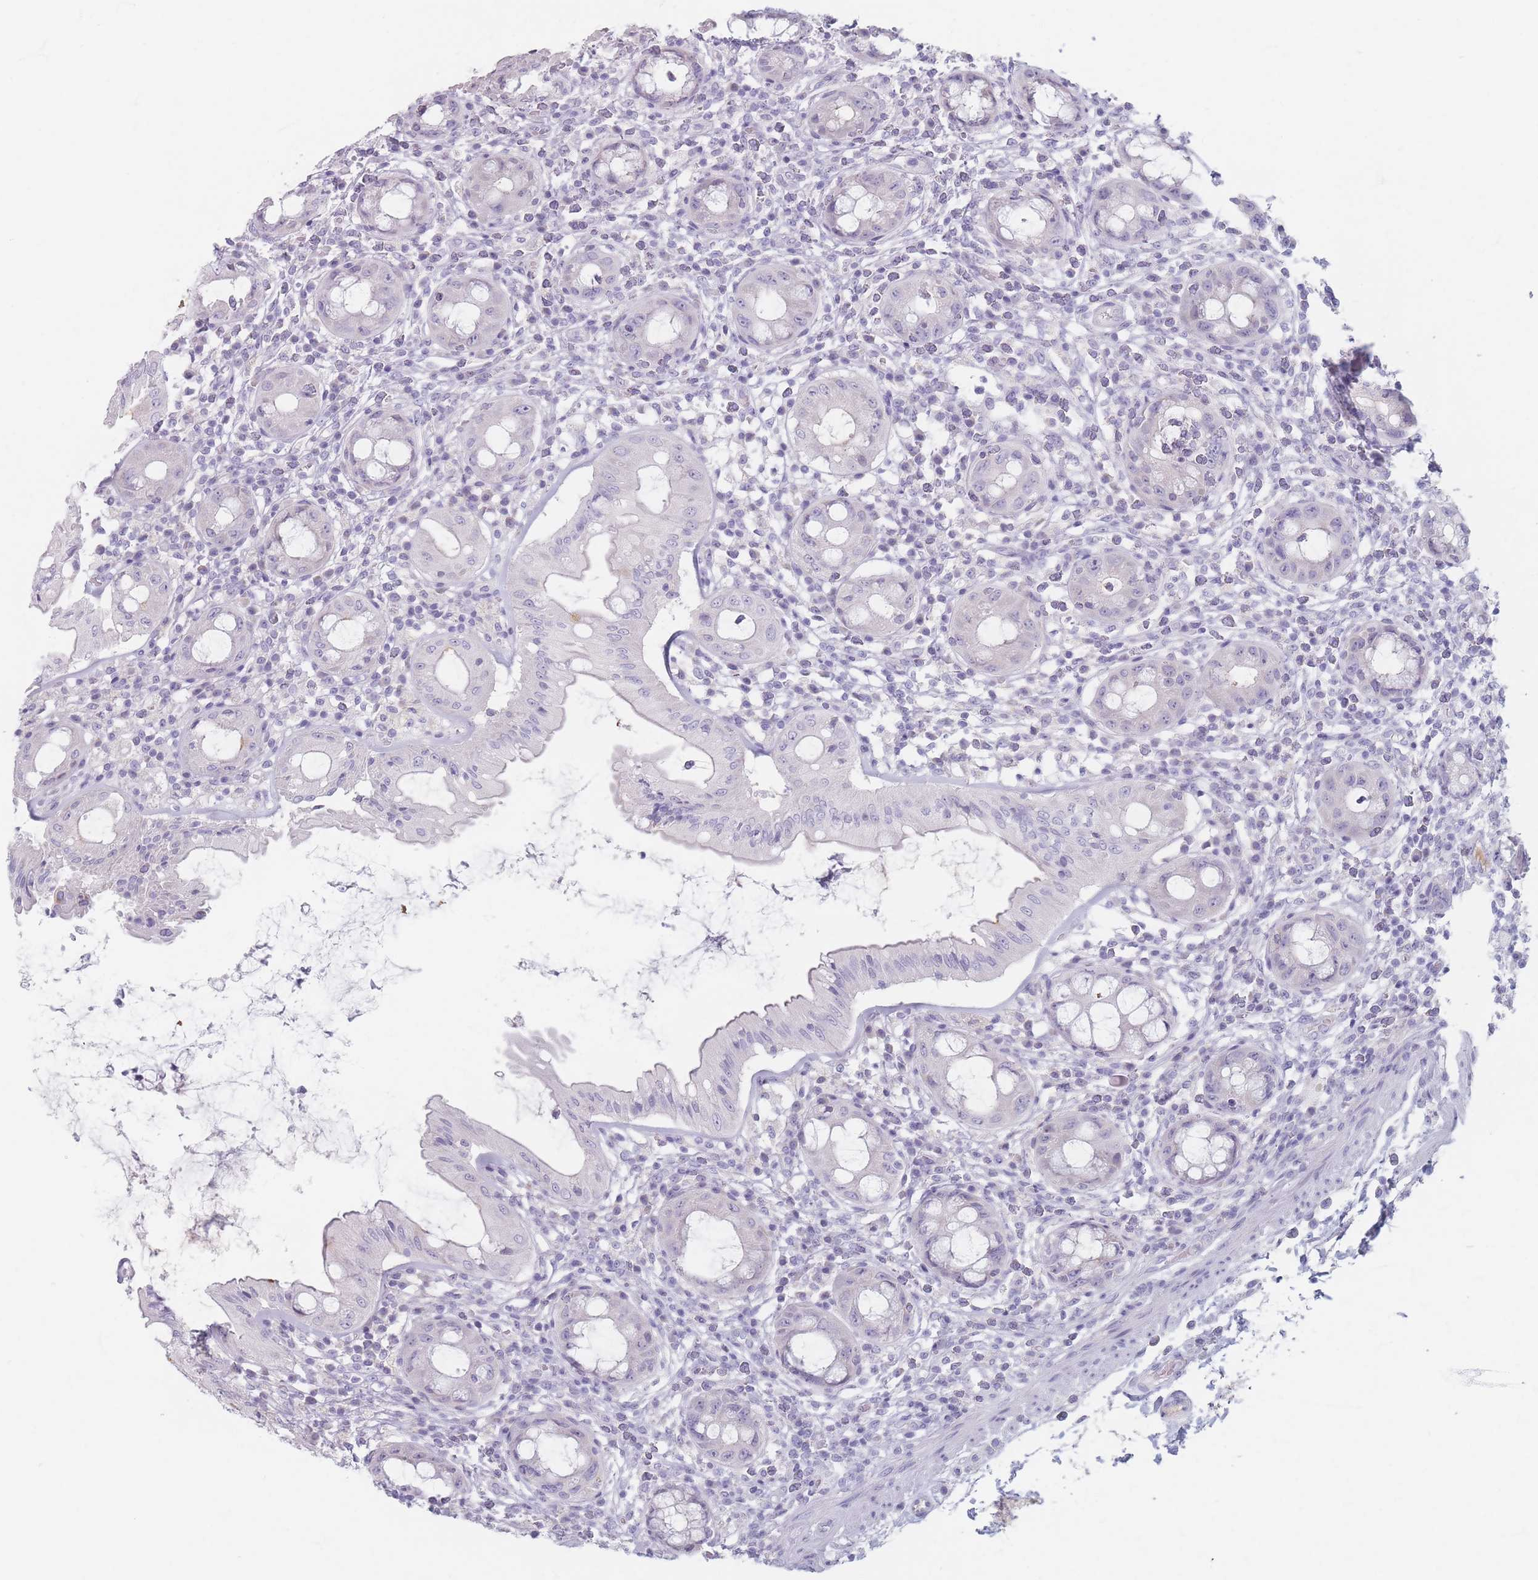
{"staining": {"intensity": "negative", "quantity": "none", "location": "none"}, "tissue": "rectum", "cell_type": "Glandular cells", "image_type": "normal", "snomed": [{"axis": "morphology", "description": "Normal tissue, NOS"}, {"axis": "topography", "description": "Rectum"}], "caption": "High power microscopy image of an immunohistochemistry histopathology image of unremarkable rectum, revealing no significant positivity in glandular cells.", "gene": "PIGM", "patient": {"sex": "female", "age": 57}}